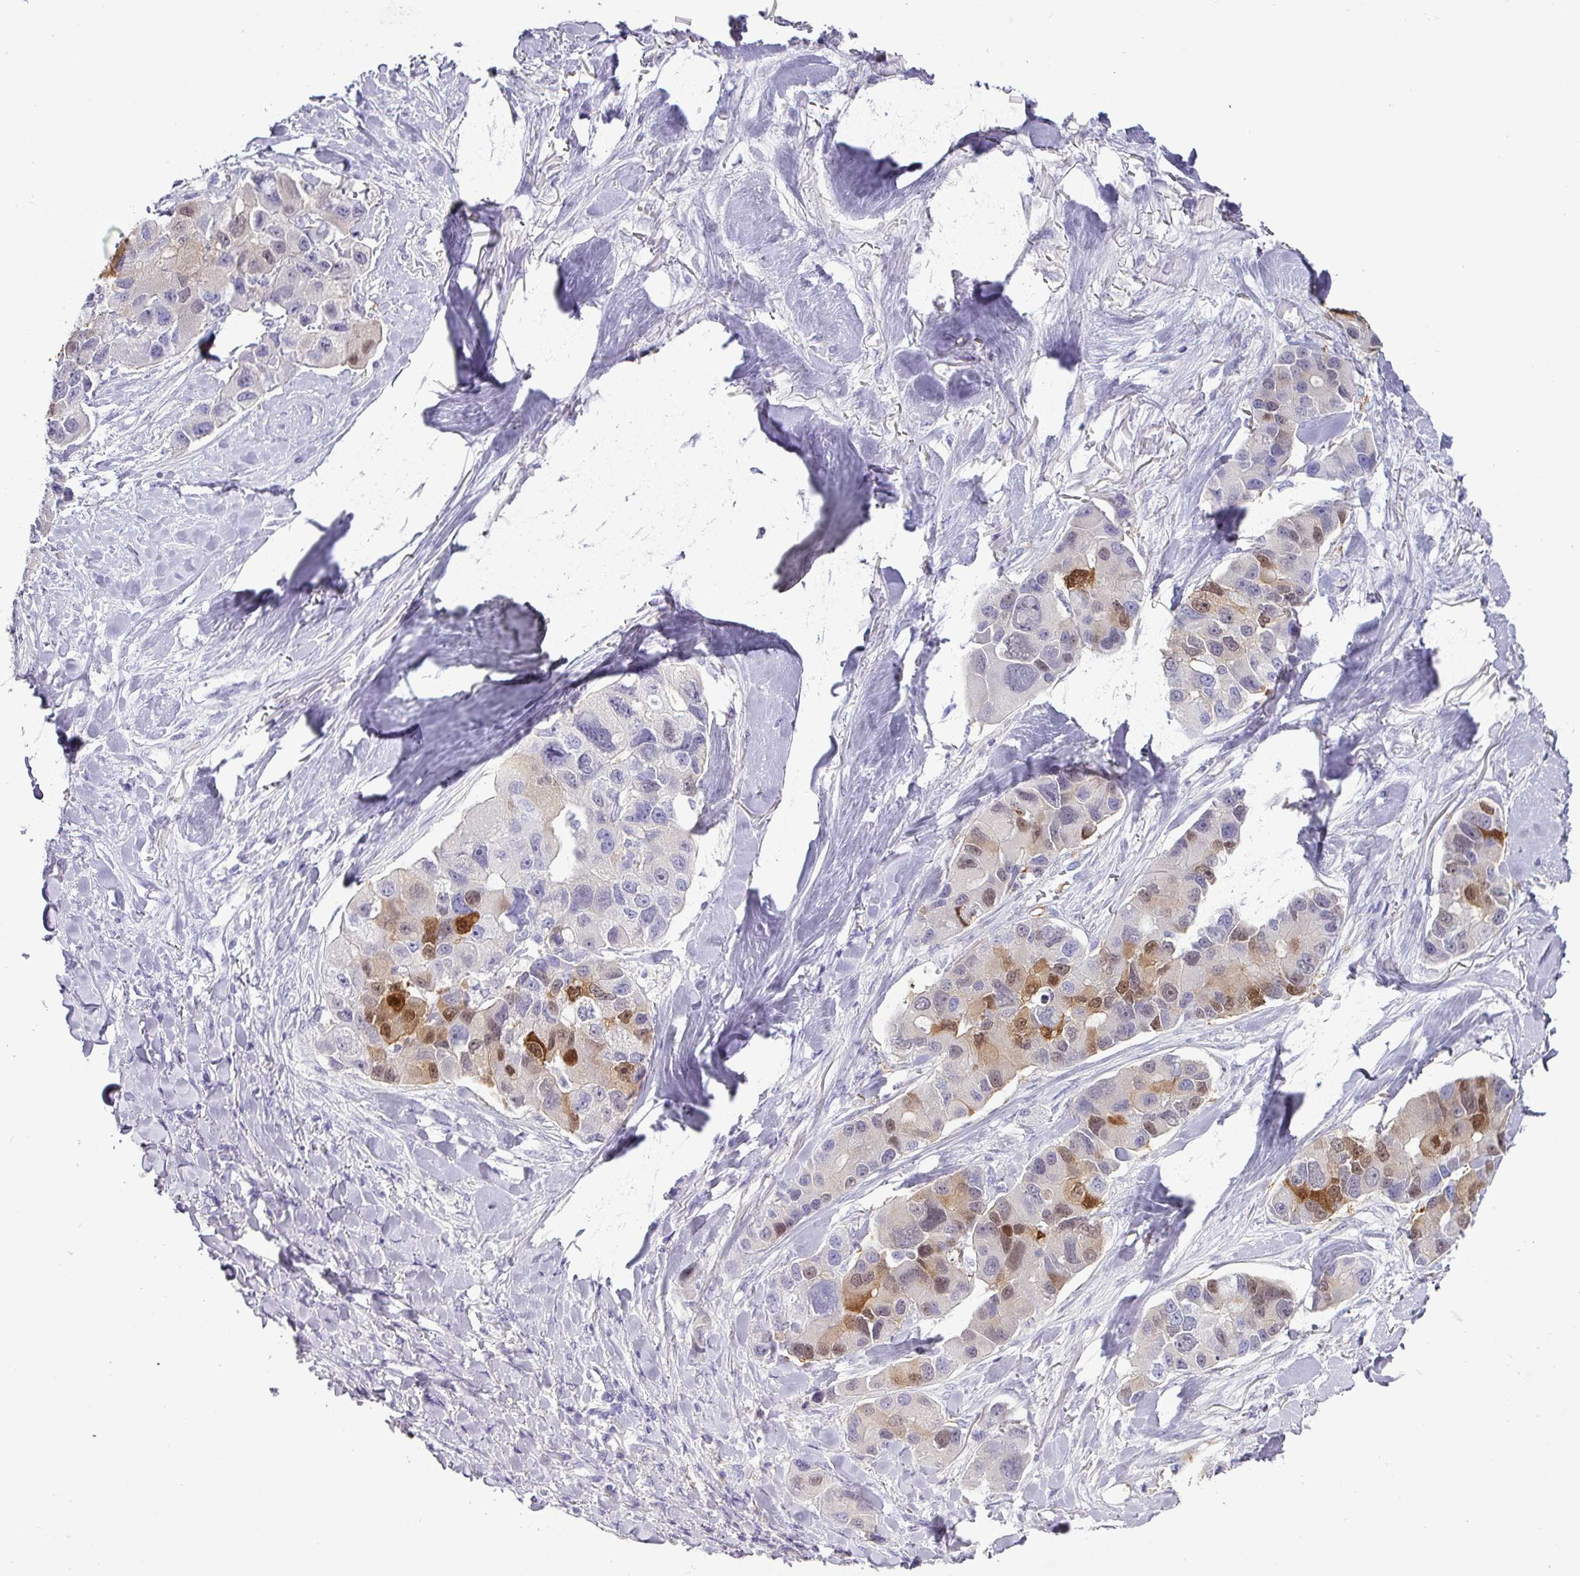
{"staining": {"intensity": "strong", "quantity": "<25%", "location": "cytoplasmic/membranous"}, "tissue": "lung cancer", "cell_type": "Tumor cells", "image_type": "cancer", "snomed": [{"axis": "morphology", "description": "Adenocarcinoma, NOS"}, {"axis": "topography", "description": "Lung"}], "caption": "Immunohistochemical staining of human lung cancer demonstrates medium levels of strong cytoplasmic/membranous protein expression in about <25% of tumor cells.", "gene": "GSTA3", "patient": {"sex": "female", "age": 54}}